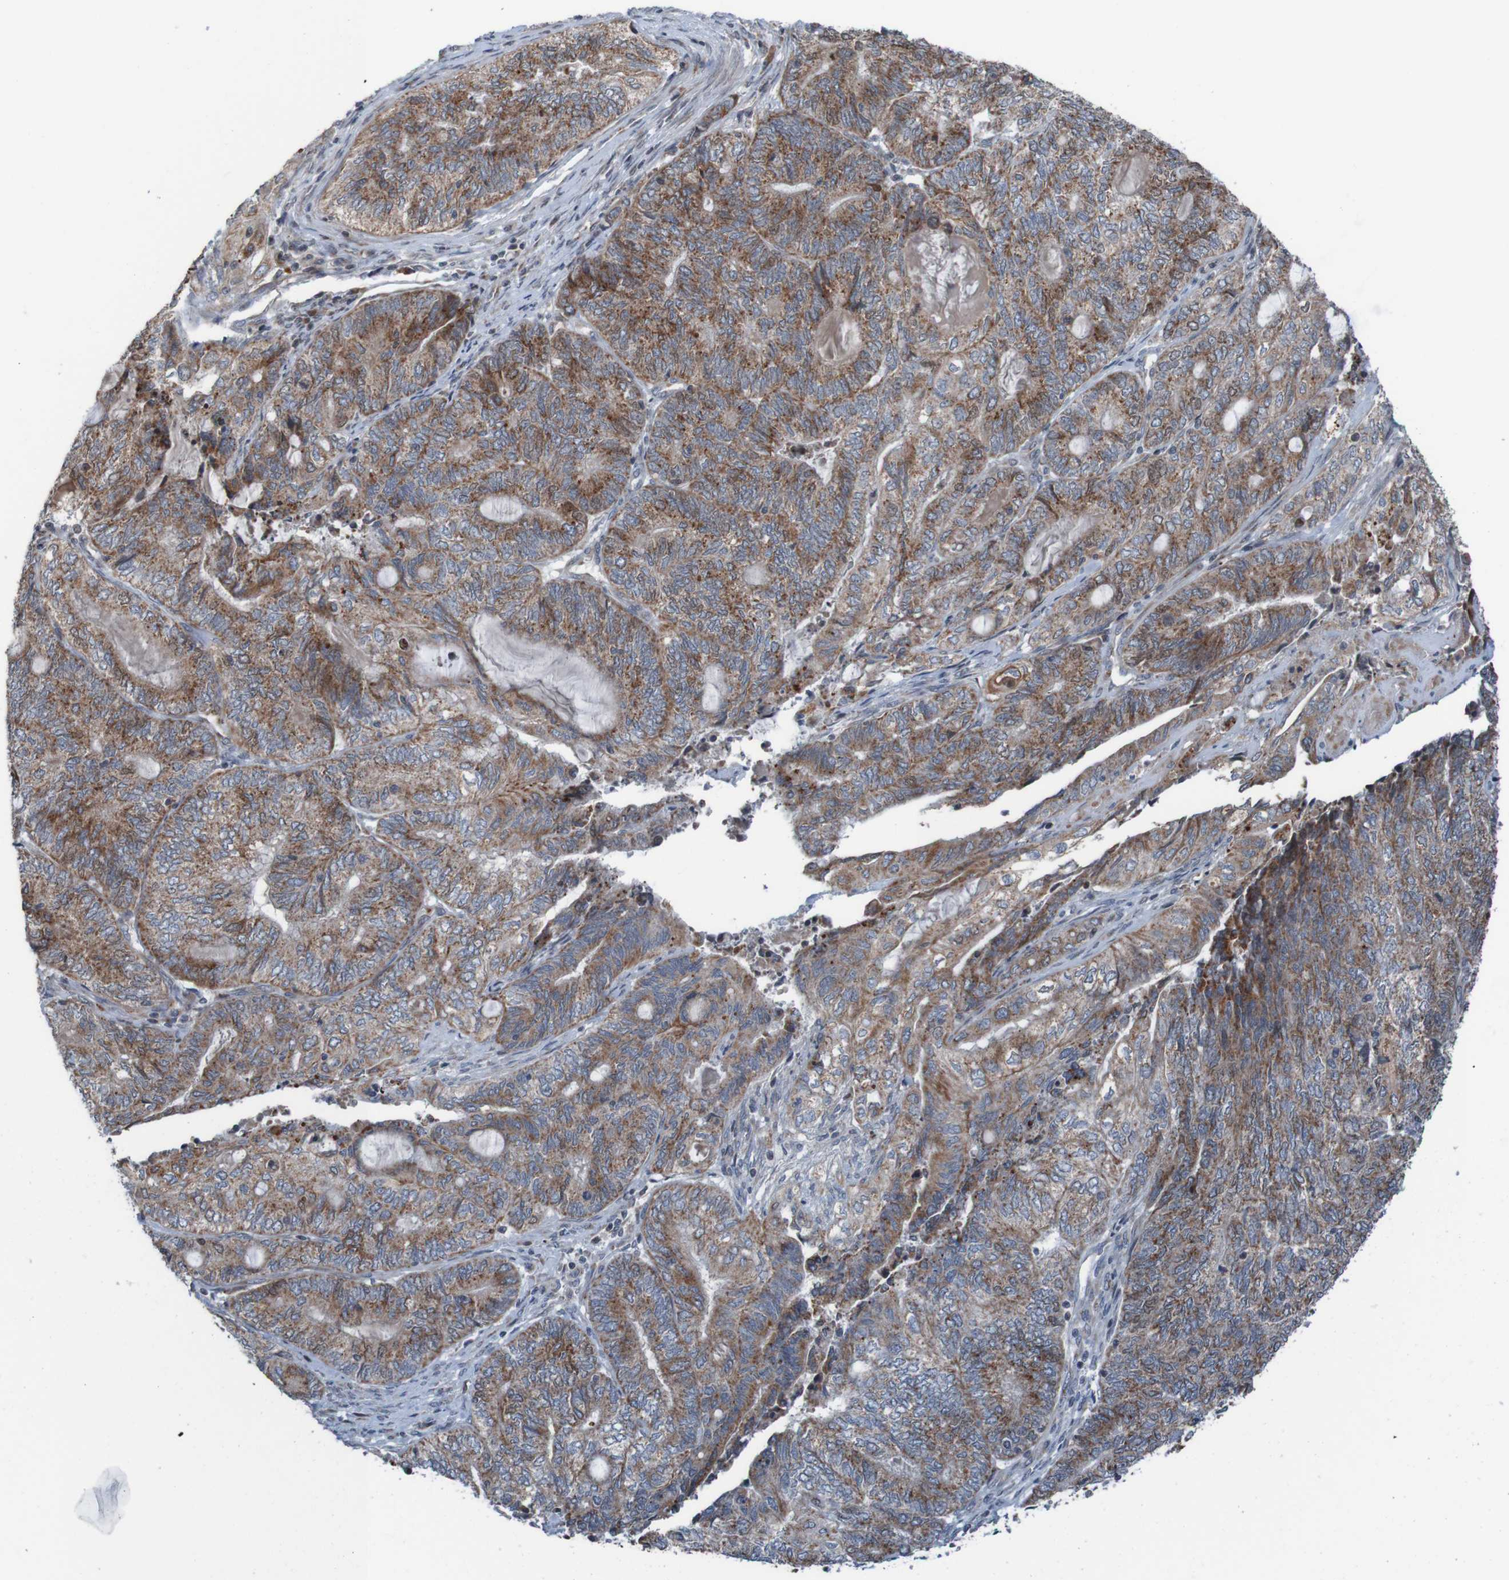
{"staining": {"intensity": "moderate", "quantity": ">75%", "location": "cytoplasmic/membranous"}, "tissue": "endometrial cancer", "cell_type": "Tumor cells", "image_type": "cancer", "snomed": [{"axis": "morphology", "description": "Adenocarcinoma, NOS"}, {"axis": "topography", "description": "Uterus"}, {"axis": "topography", "description": "Endometrium"}], "caption": "Protein analysis of endometrial cancer (adenocarcinoma) tissue reveals moderate cytoplasmic/membranous expression in approximately >75% of tumor cells. (DAB IHC with brightfield microscopy, high magnification).", "gene": "UNG", "patient": {"sex": "female", "age": 70}}